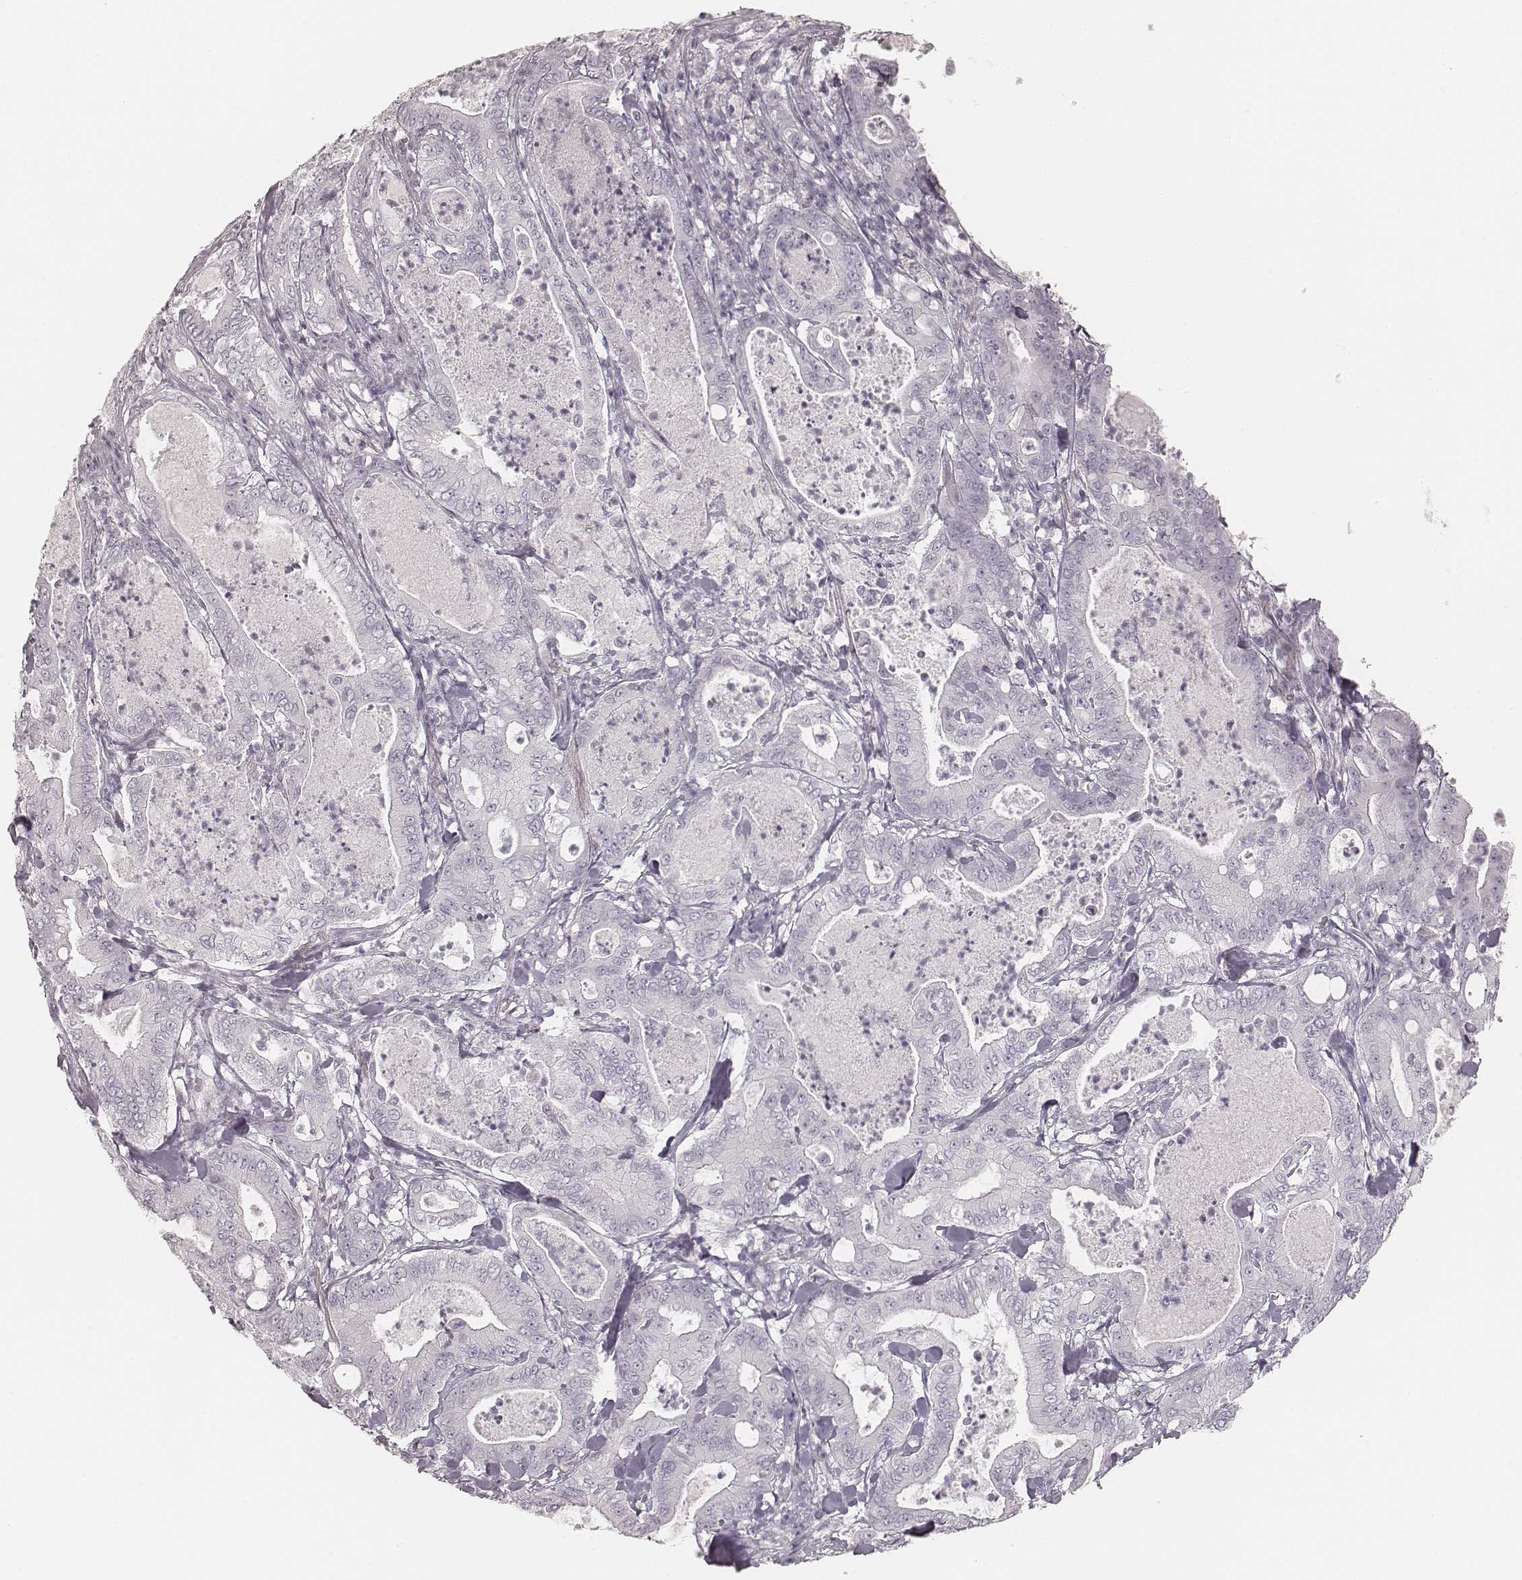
{"staining": {"intensity": "negative", "quantity": "none", "location": "none"}, "tissue": "pancreatic cancer", "cell_type": "Tumor cells", "image_type": "cancer", "snomed": [{"axis": "morphology", "description": "Adenocarcinoma, NOS"}, {"axis": "topography", "description": "Pancreas"}], "caption": "Immunohistochemical staining of human pancreatic cancer (adenocarcinoma) exhibits no significant positivity in tumor cells.", "gene": "KRT72", "patient": {"sex": "male", "age": 71}}